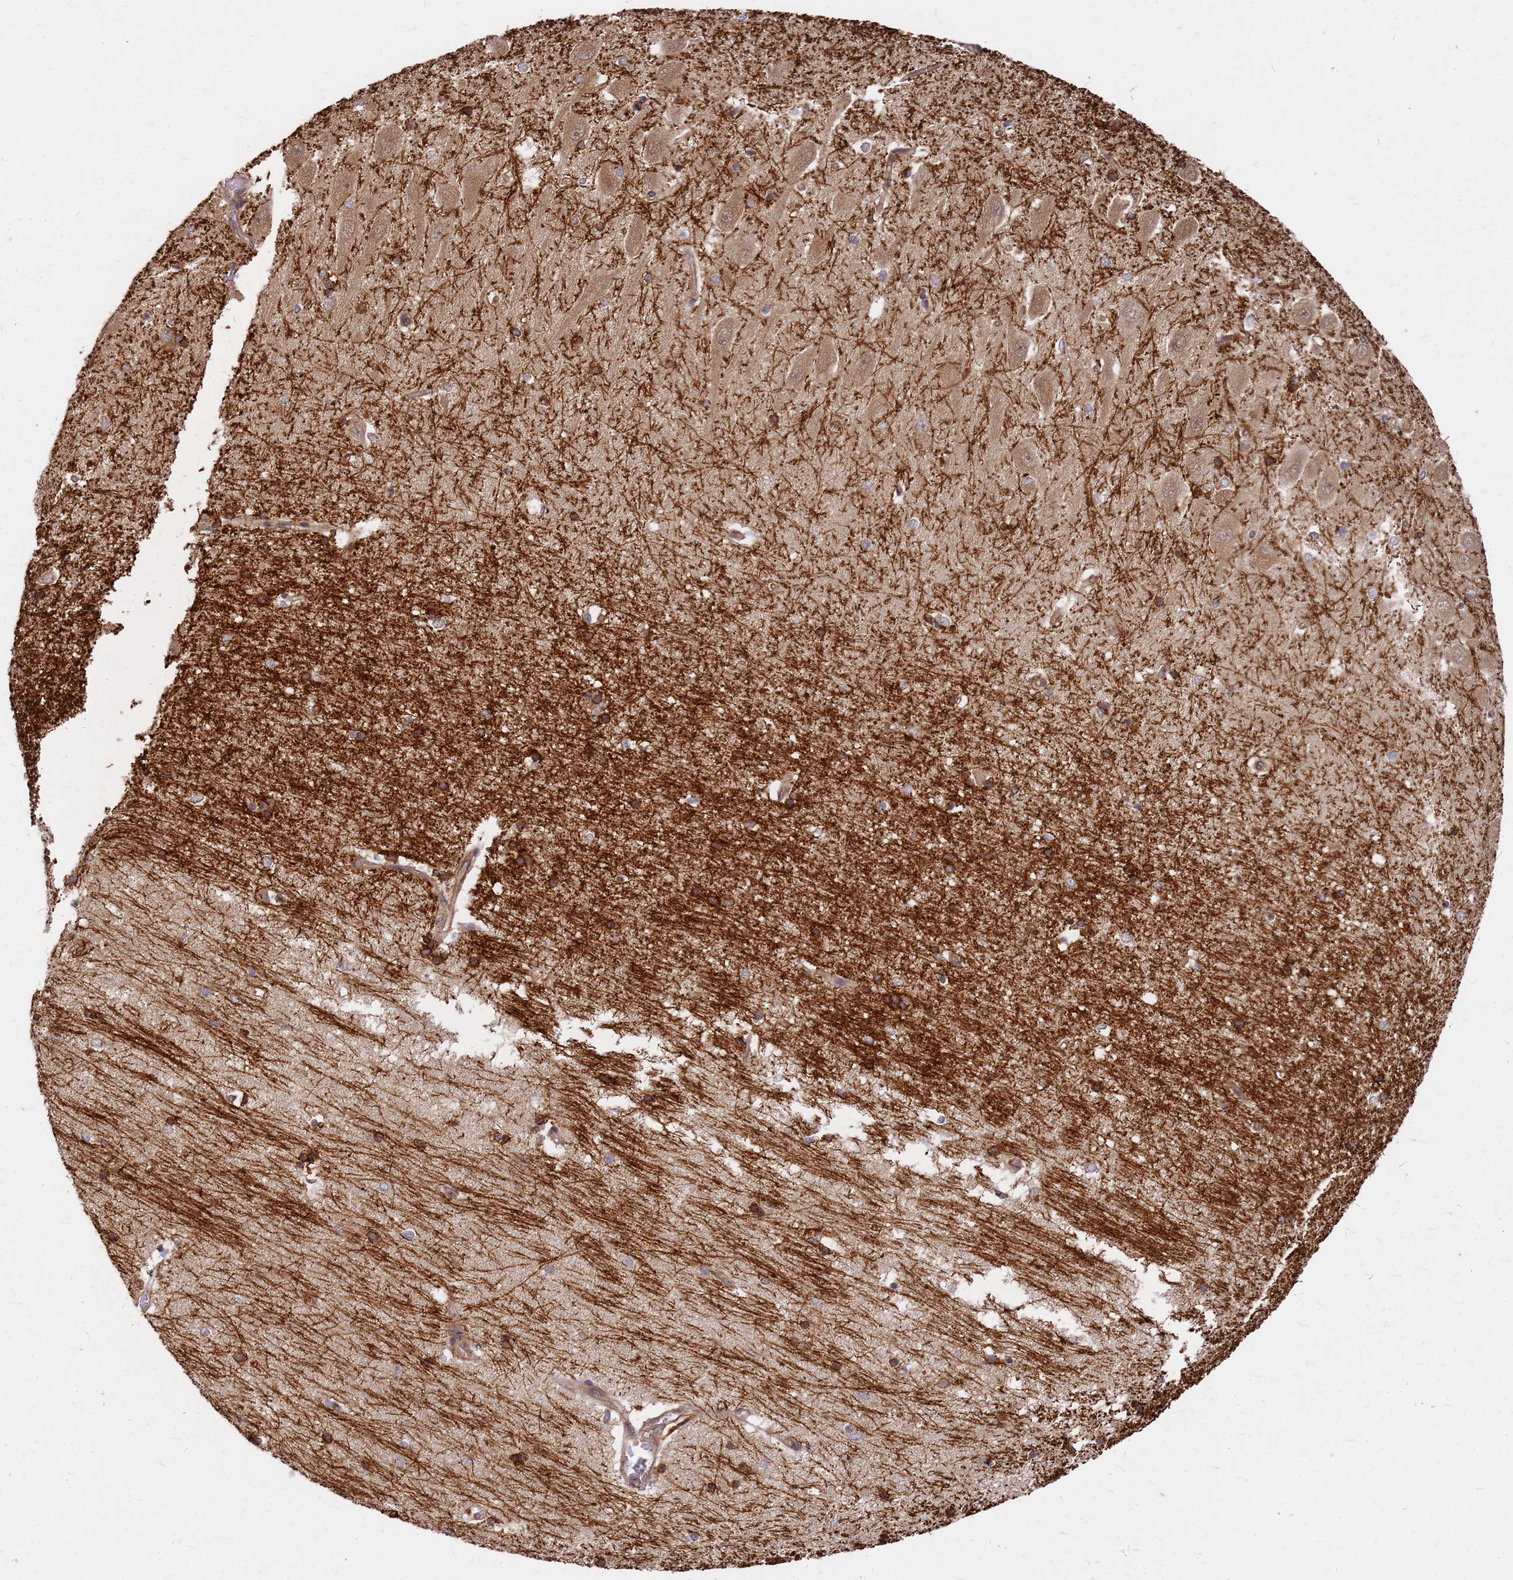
{"staining": {"intensity": "strong", "quantity": ">75%", "location": "cytoplasmic/membranous"}, "tissue": "hippocampus", "cell_type": "Glial cells", "image_type": "normal", "snomed": [{"axis": "morphology", "description": "Normal tissue, NOS"}, {"axis": "topography", "description": "Hippocampus"}], "caption": "The image demonstrates a brown stain indicating the presence of a protein in the cytoplasmic/membranous of glial cells in hippocampus. (DAB IHC with brightfield microscopy, high magnification).", "gene": "TRABD", "patient": {"sex": "male", "age": 45}}